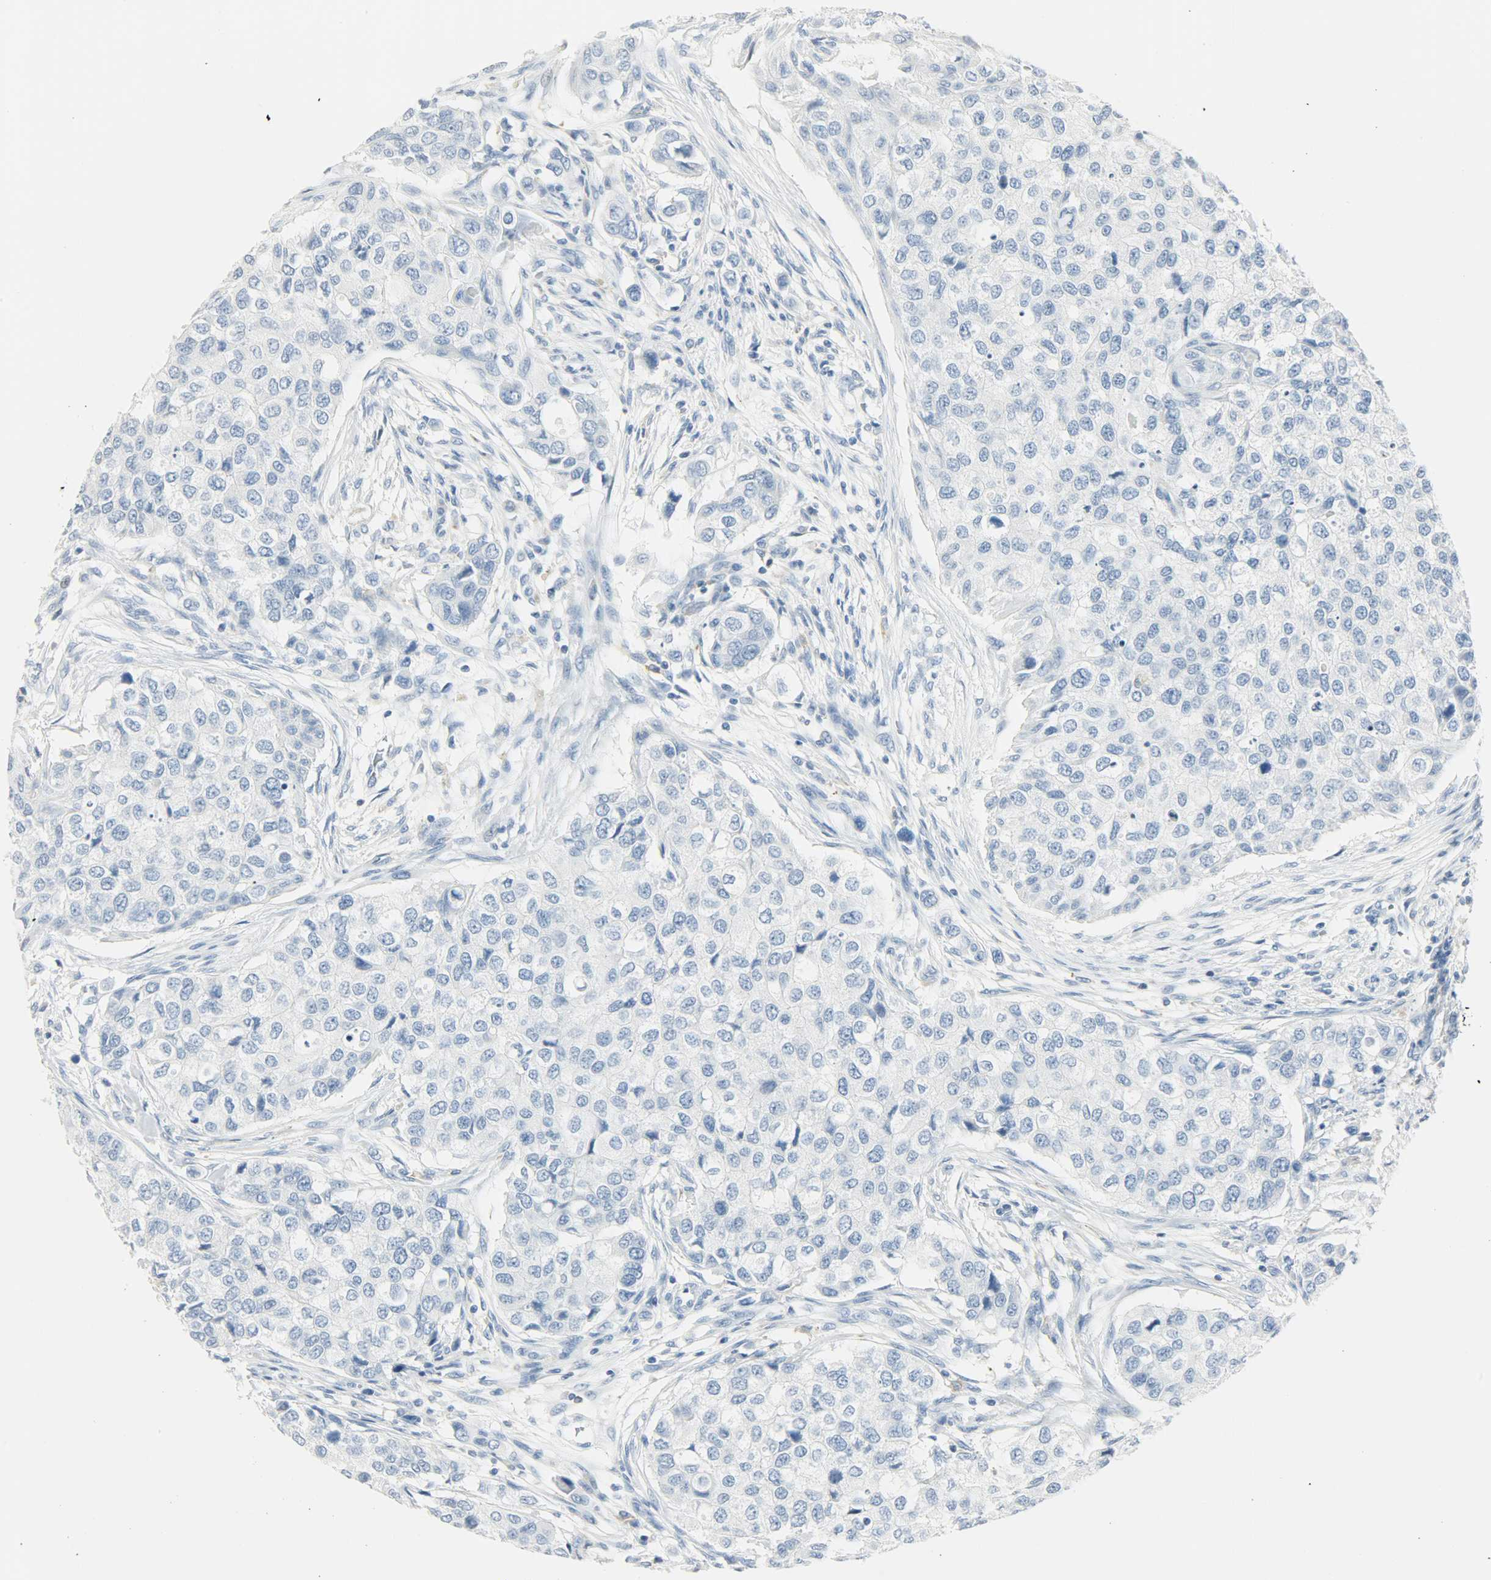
{"staining": {"intensity": "negative", "quantity": "none", "location": "none"}, "tissue": "breast cancer", "cell_type": "Tumor cells", "image_type": "cancer", "snomed": [{"axis": "morphology", "description": "Normal tissue, NOS"}, {"axis": "morphology", "description": "Duct carcinoma"}, {"axis": "topography", "description": "Breast"}], "caption": "This is a histopathology image of immunohistochemistry (IHC) staining of breast cancer (invasive ductal carcinoma), which shows no expression in tumor cells.", "gene": "PTPN6", "patient": {"sex": "female", "age": 49}}